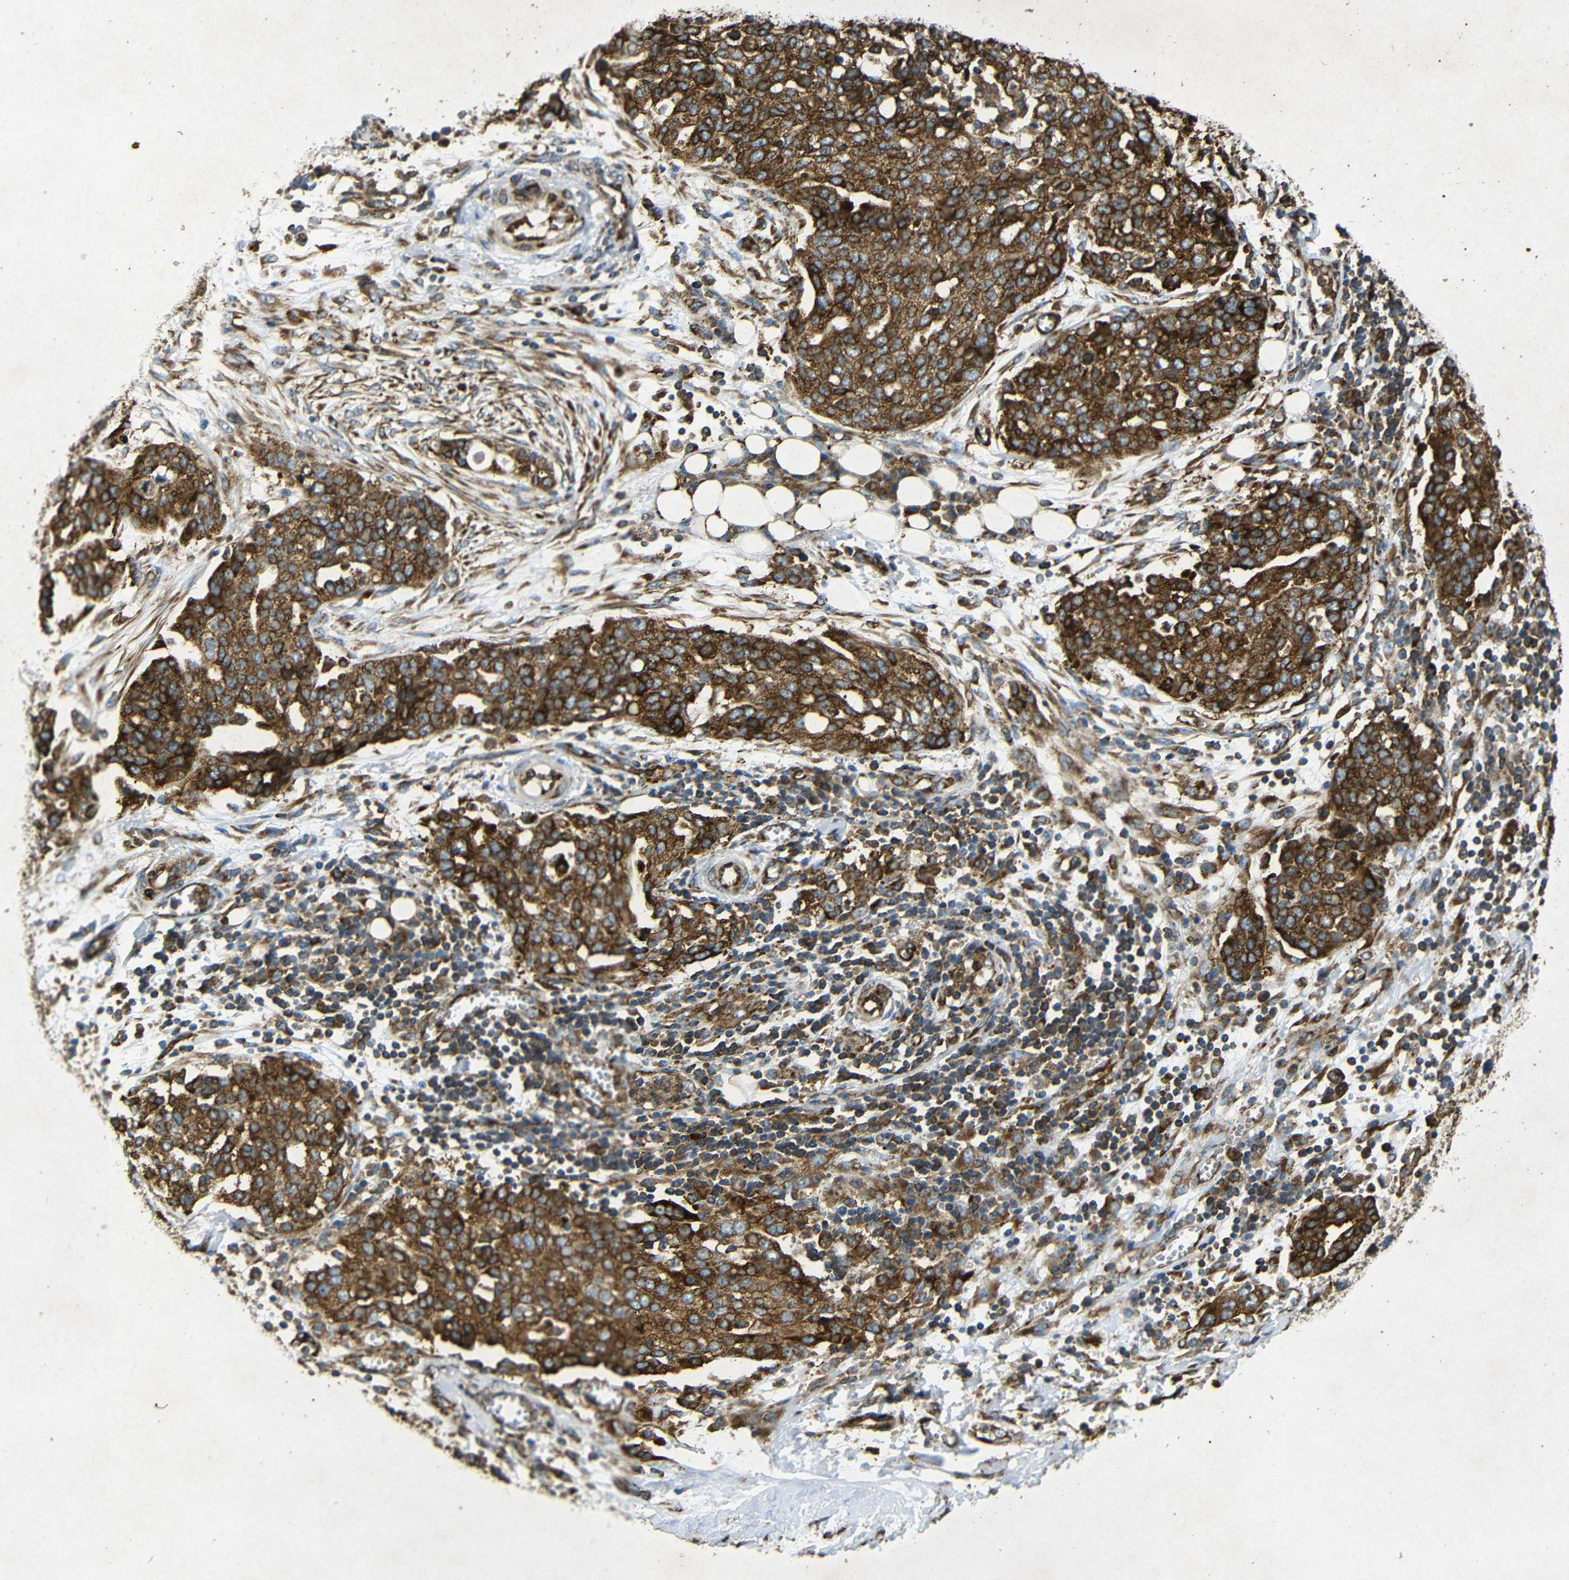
{"staining": {"intensity": "strong", "quantity": ">75%", "location": "cytoplasmic/membranous"}, "tissue": "ovarian cancer", "cell_type": "Tumor cells", "image_type": "cancer", "snomed": [{"axis": "morphology", "description": "Cystadenocarcinoma, serous, NOS"}, {"axis": "topography", "description": "Soft tissue"}, {"axis": "topography", "description": "Ovary"}], "caption": "Serous cystadenocarcinoma (ovarian) stained with DAB (3,3'-diaminobenzidine) immunohistochemistry displays high levels of strong cytoplasmic/membranous staining in approximately >75% of tumor cells.", "gene": "BTF3", "patient": {"sex": "female", "age": 57}}